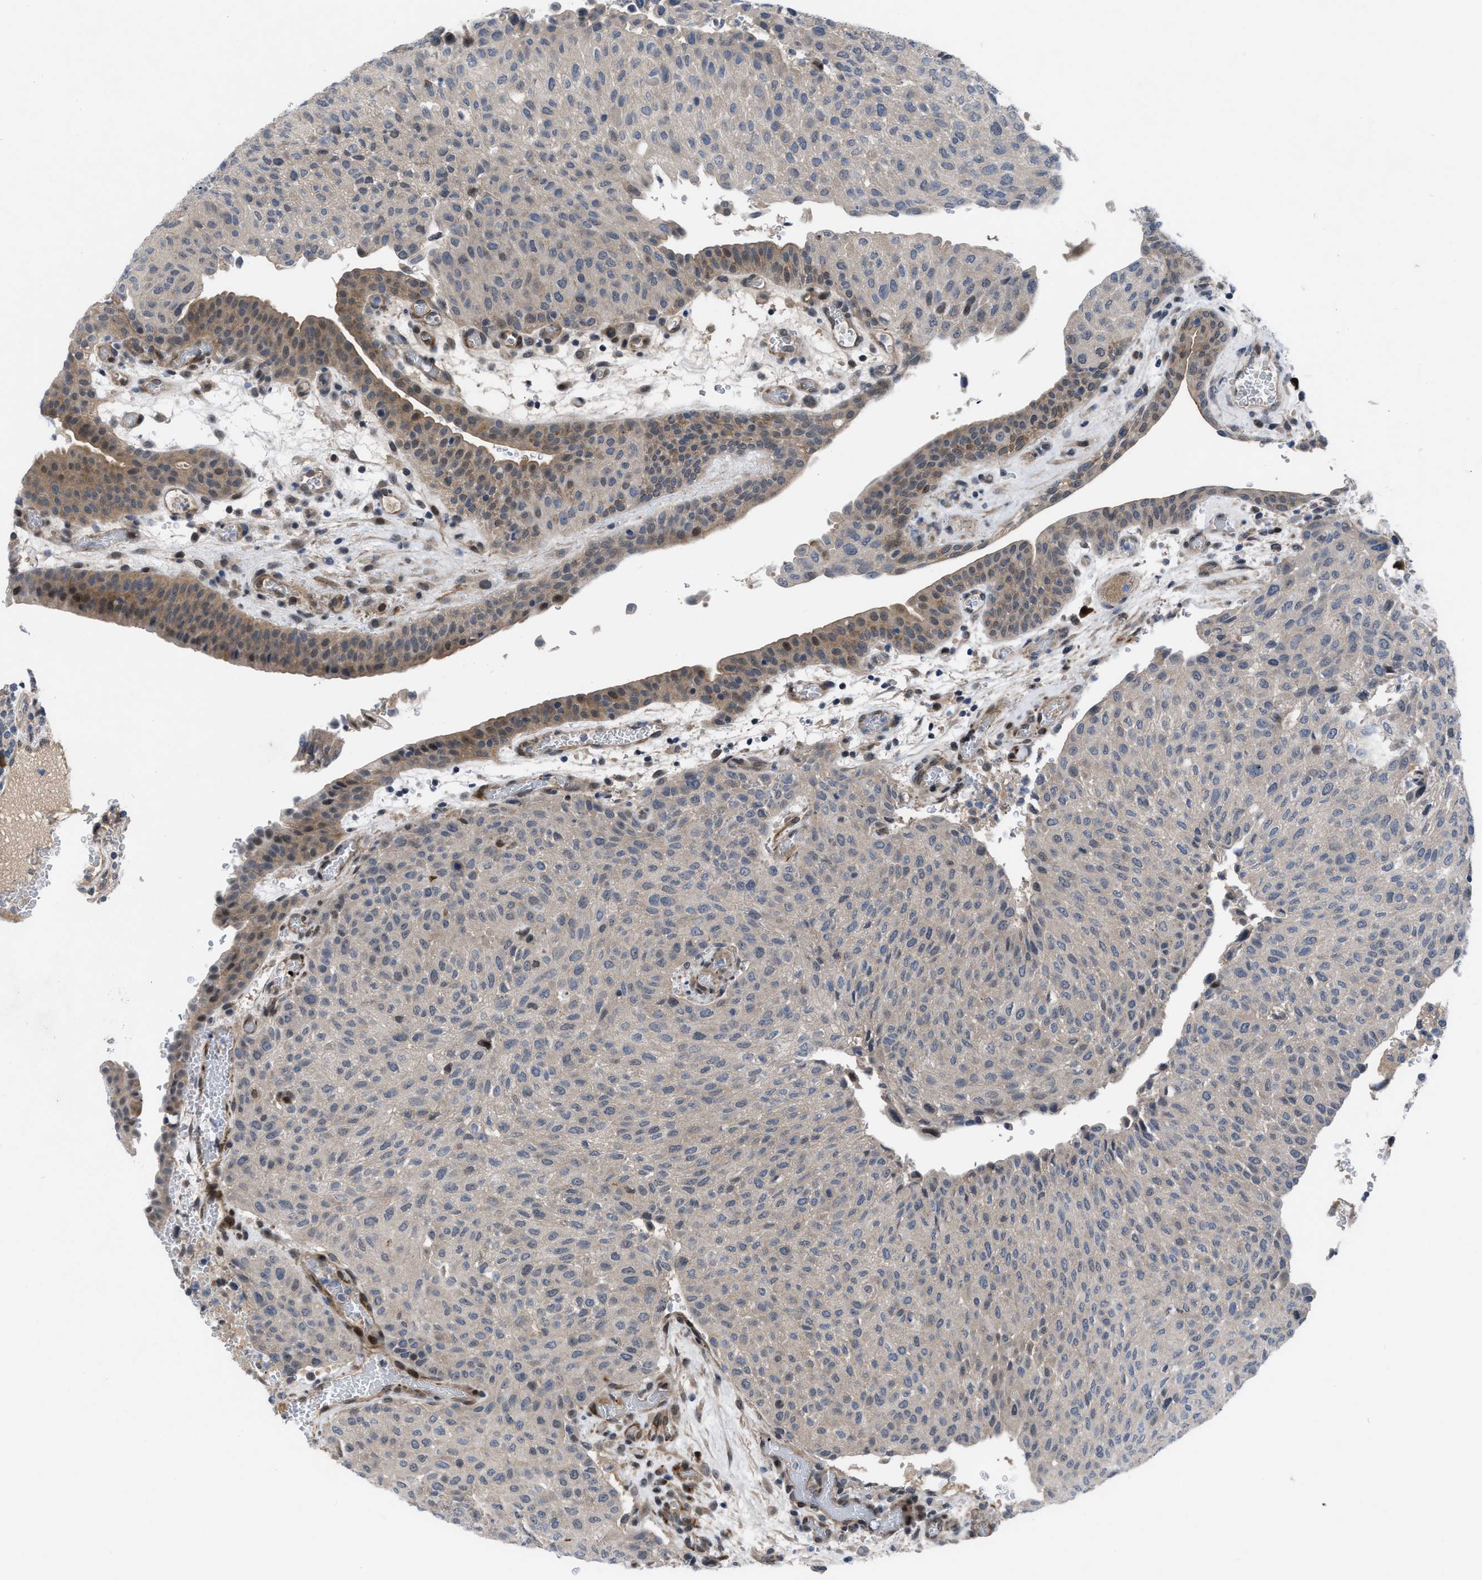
{"staining": {"intensity": "negative", "quantity": "none", "location": "none"}, "tissue": "urothelial cancer", "cell_type": "Tumor cells", "image_type": "cancer", "snomed": [{"axis": "morphology", "description": "Urothelial carcinoma, Low grade"}, {"axis": "morphology", "description": "Urothelial carcinoma, High grade"}, {"axis": "topography", "description": "Urinary bladder"}], "caption": "IHC photomicrograph of human urothelial cancer stained for a protein (brown), which displays no staining in tumor cells.", "gene": "IL17RE", "patient": {"sex": "male", "age": 35}}